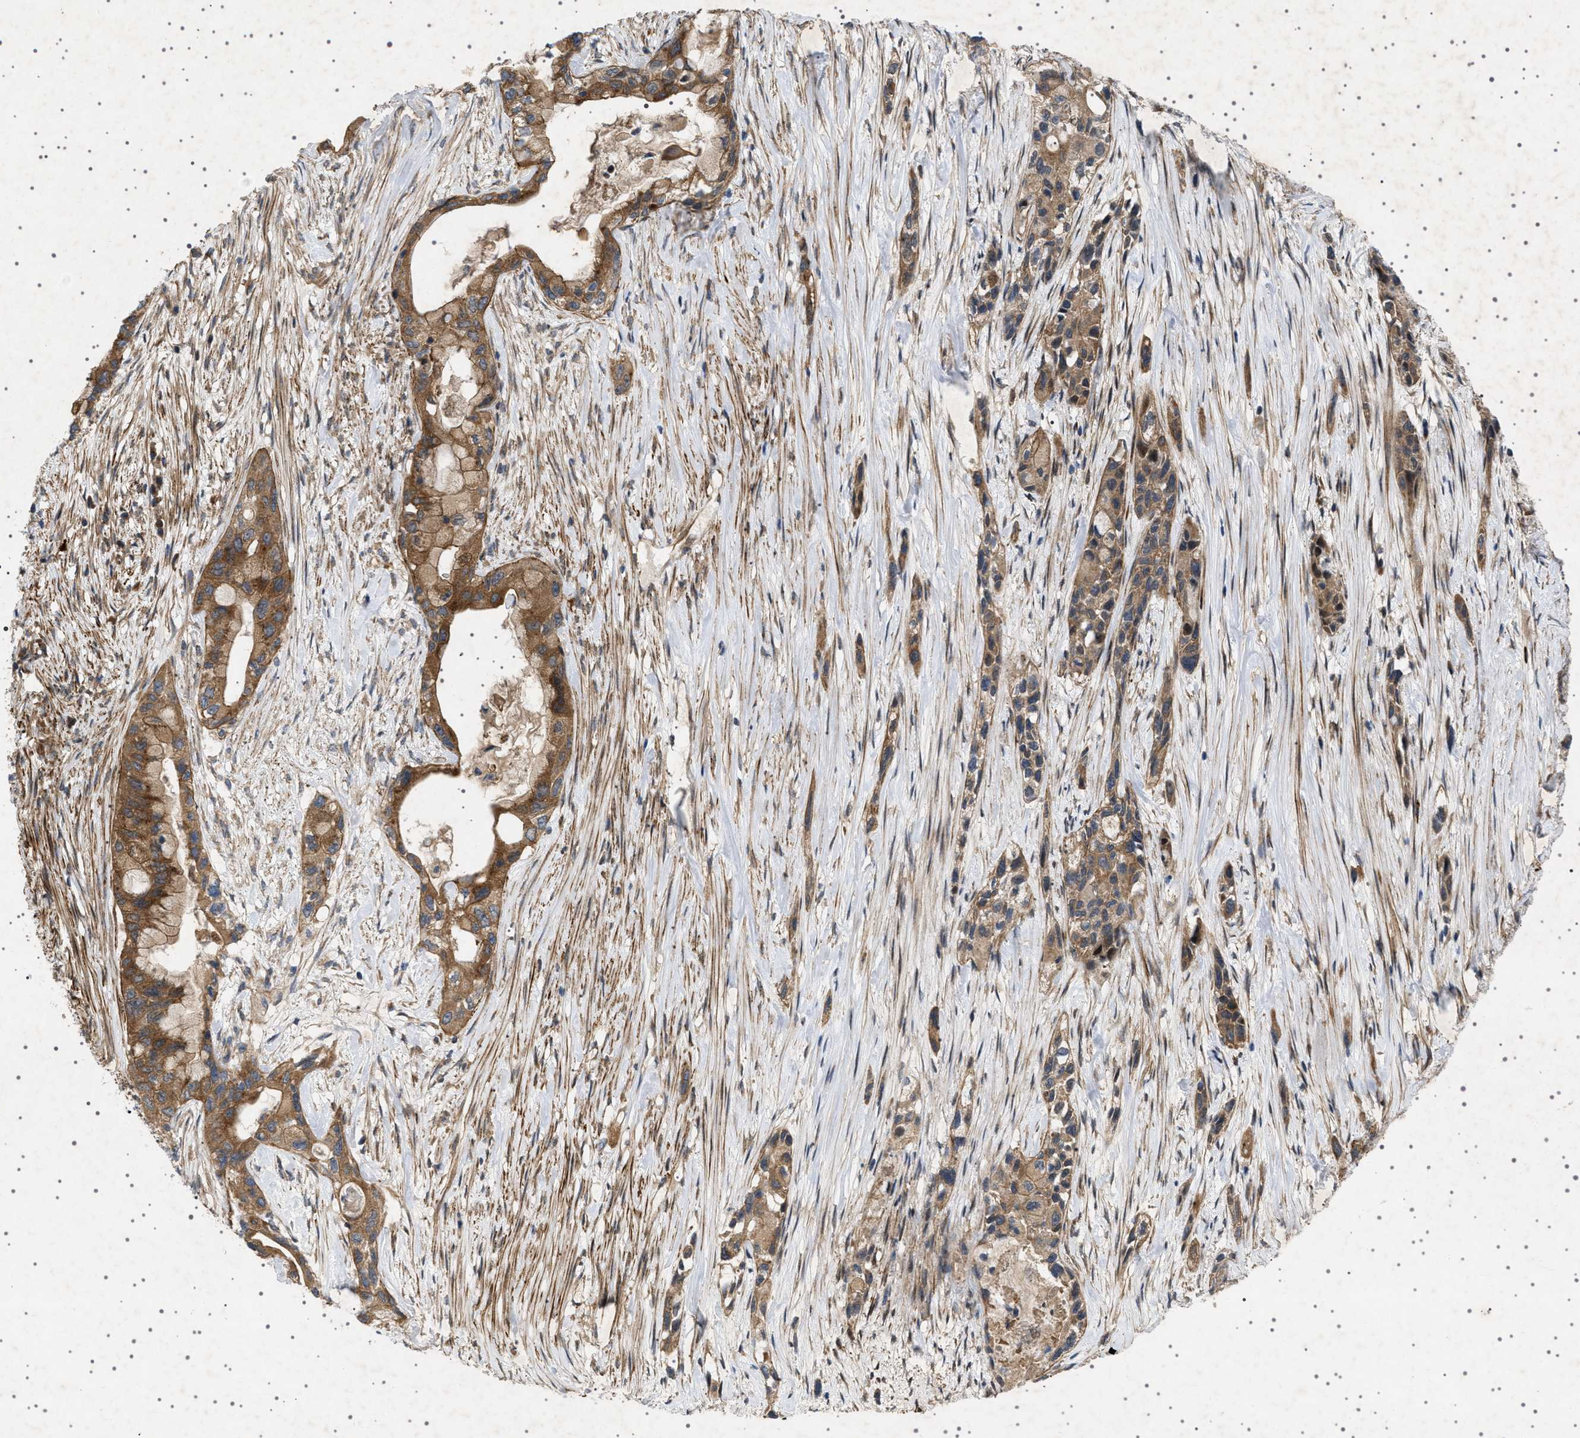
{"staining": {"intensity": "moderate", "quantity": ">75%", "location": "cytoplasmic/membranous"}, "tissue": "pancreatic cancer", "cell_type": "Tumor cells", "image_type": "cancer", "snomed": [{"axis": "morphology", "description": "Adenocarcinoma, NOS"}, {"axis": "topography", "description": "Pancreas"}], "caption": "Immunohistochemical staining of adenocarcinoma (pancreatic) shows medium levels of moderate cytoplasmic/membranous staining in approximately >75% of tumor cells.", "gene": "CCDC186", "patient": {"sex": "male", "age": 53}}